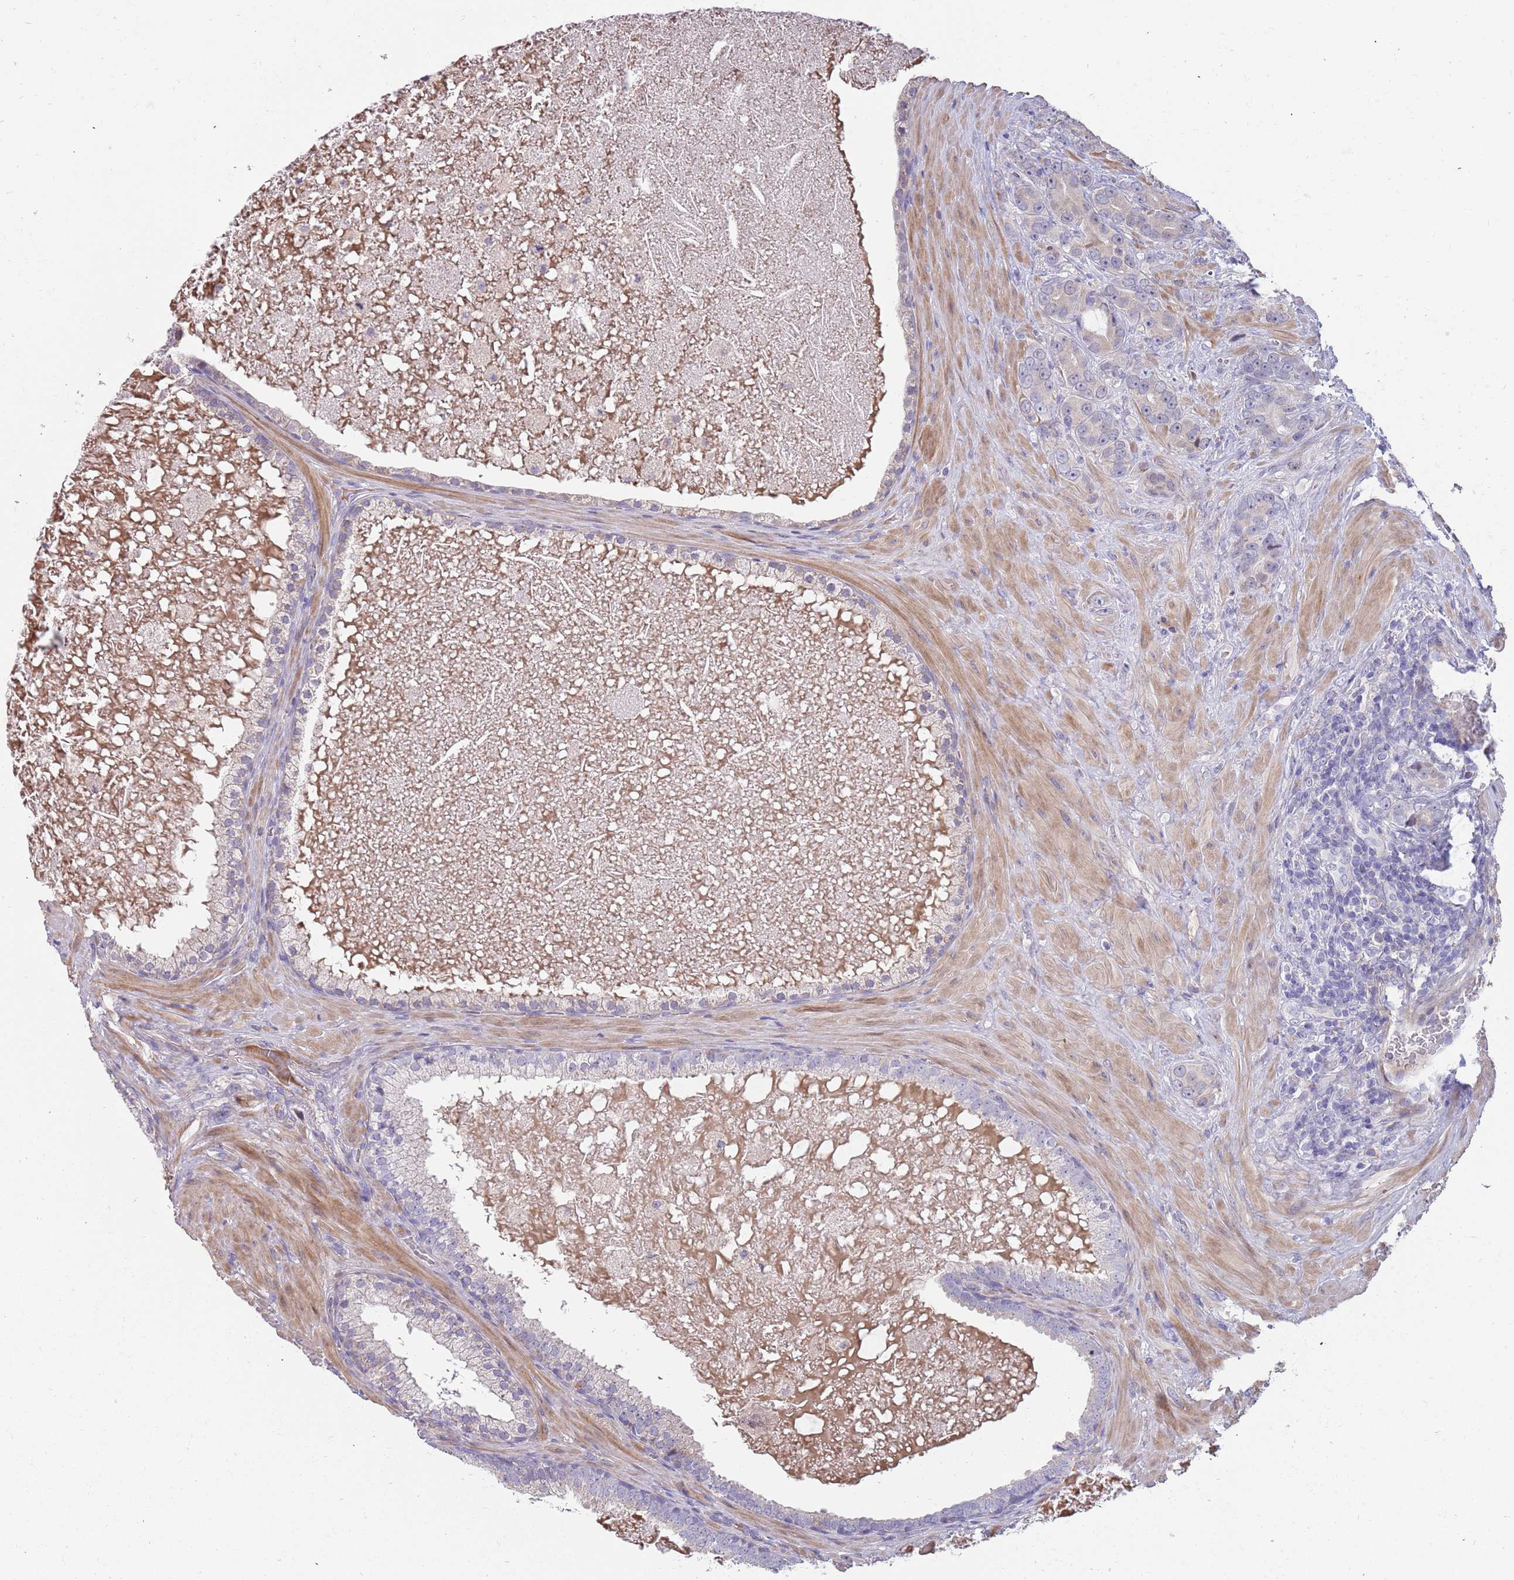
{"staining": {"intensity": "negative", "quantity": "none", "location": "none"}, "tissue": "prostate cancer", "cell_type": "Tumor cells", "image_type": "cancer", "snomed": [{"axis": "morphology", "description": "Adenocarcinoma, High grade"}, {"axis": "topography", "description": "Prostate"}], "caption": "IHC of prostate cancer reveals no expression in tumor cells.", "gene": "SUSD1", "patient": {"sex": "male", "age": 55}}